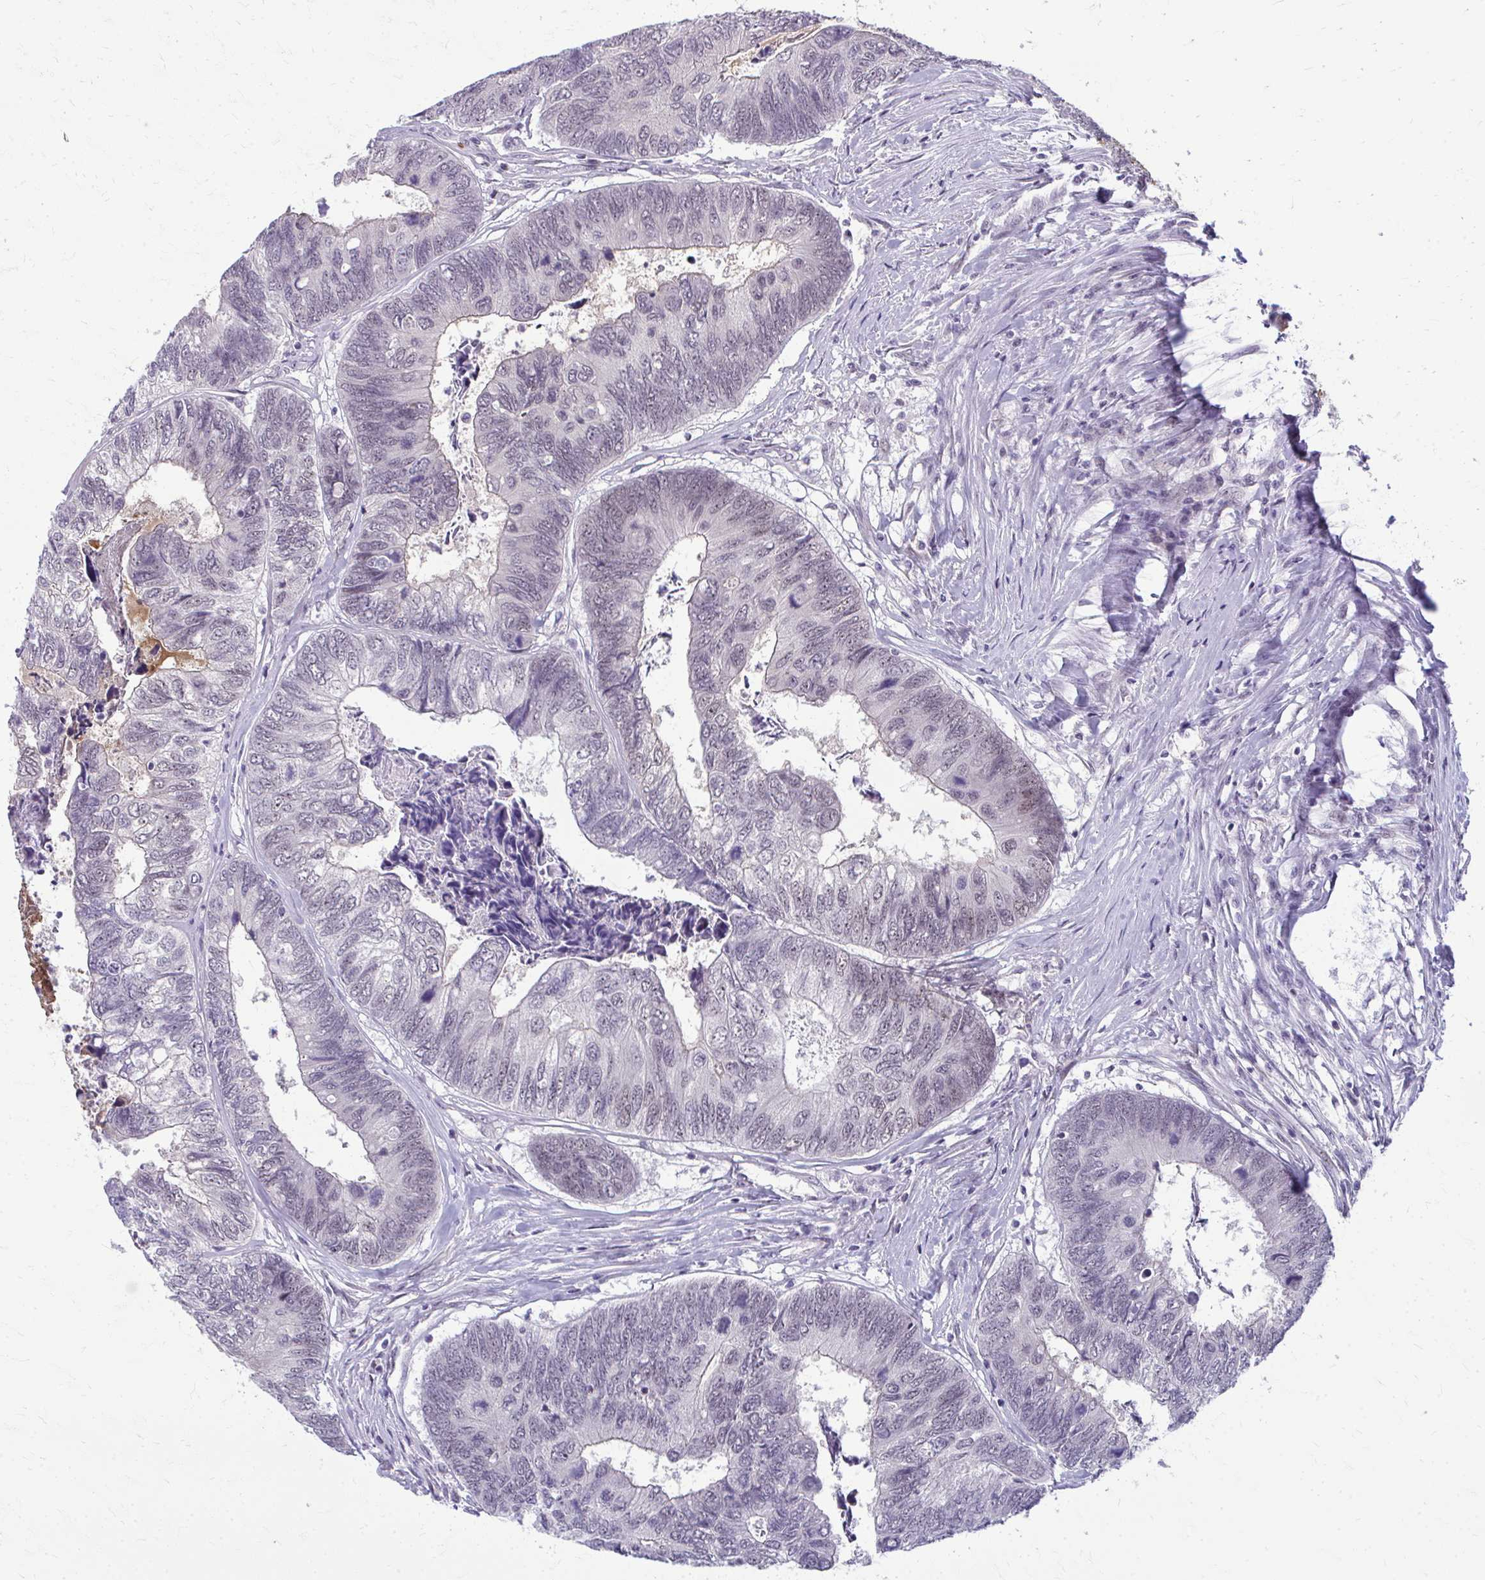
{"staining": {"intensity": "negative", "quantity": "none", "location": "none"}, "tissue": "colorectal cancer", "cell_type": "Tumor cells", "image_type": "cancer", "snomed": [{"axis": "morphology", "description": "Adenocarcinoma, NOS"}, {"axis": "topography", "description": "Colon"}], "caption": "IHC photomicrograph of colorectal cancer (adenocarcinoma) stained for a protein (brown), which demonstrates no positivity in tumor cells.", "gene": "MAF1", "patient": {"sex": "female", "age": 67}}